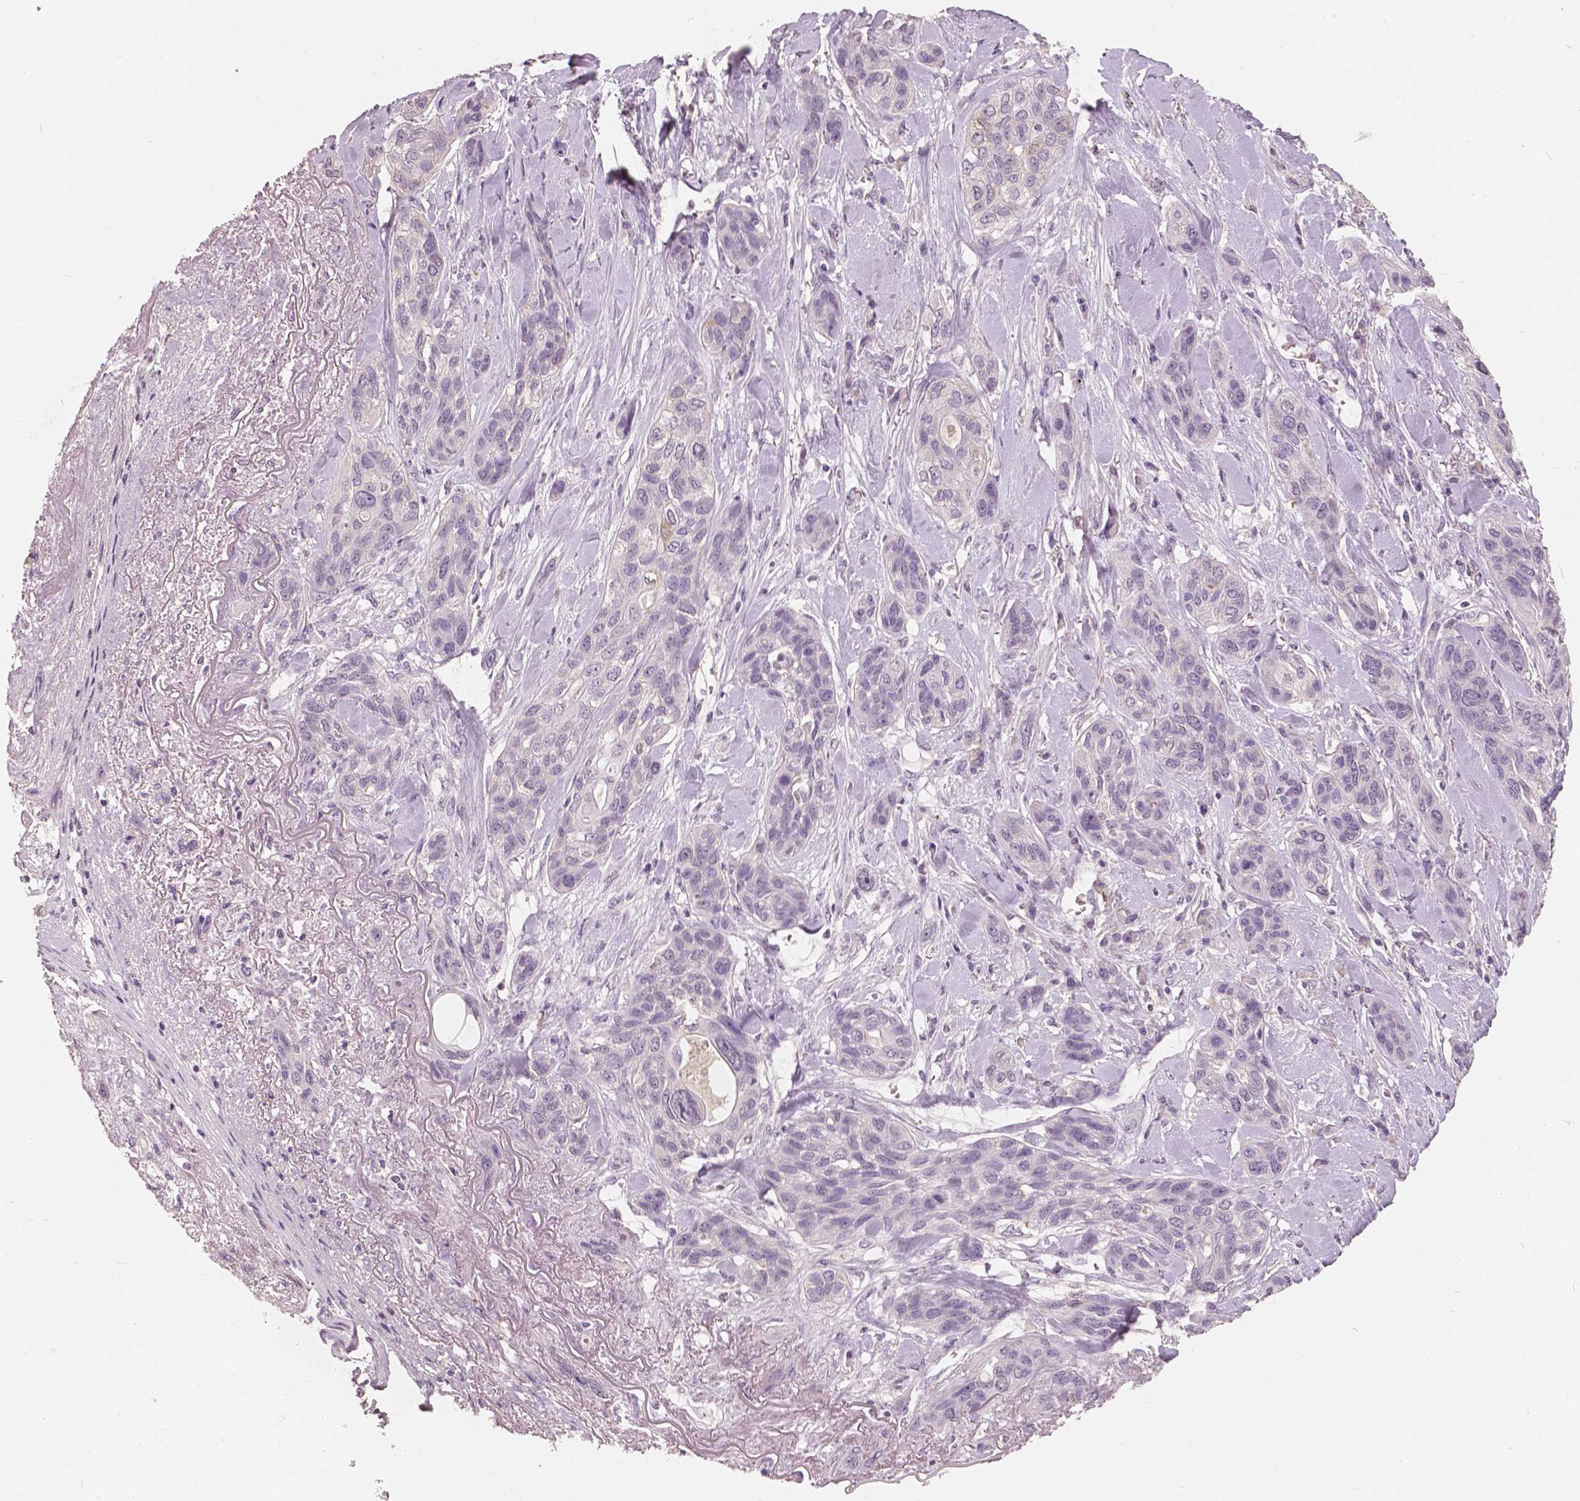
{"staining": {"intensity": "negative", "quantity": "none", "location": "none"}, "tissue": "lung cancer", "cell_type": "Tumor cells", "image_type": "cancer", "snomed": [{"axis": "morphology", "description": "Squamous cell carcinoma, NOS"}, {"axis": "topography", "description": "Lung"}], "caption": "A photomicrograph of human lung cancer is negative for staining in tumor cells.", "gene": "SAT2", "patient": {"sex": "female", "age": 70}}